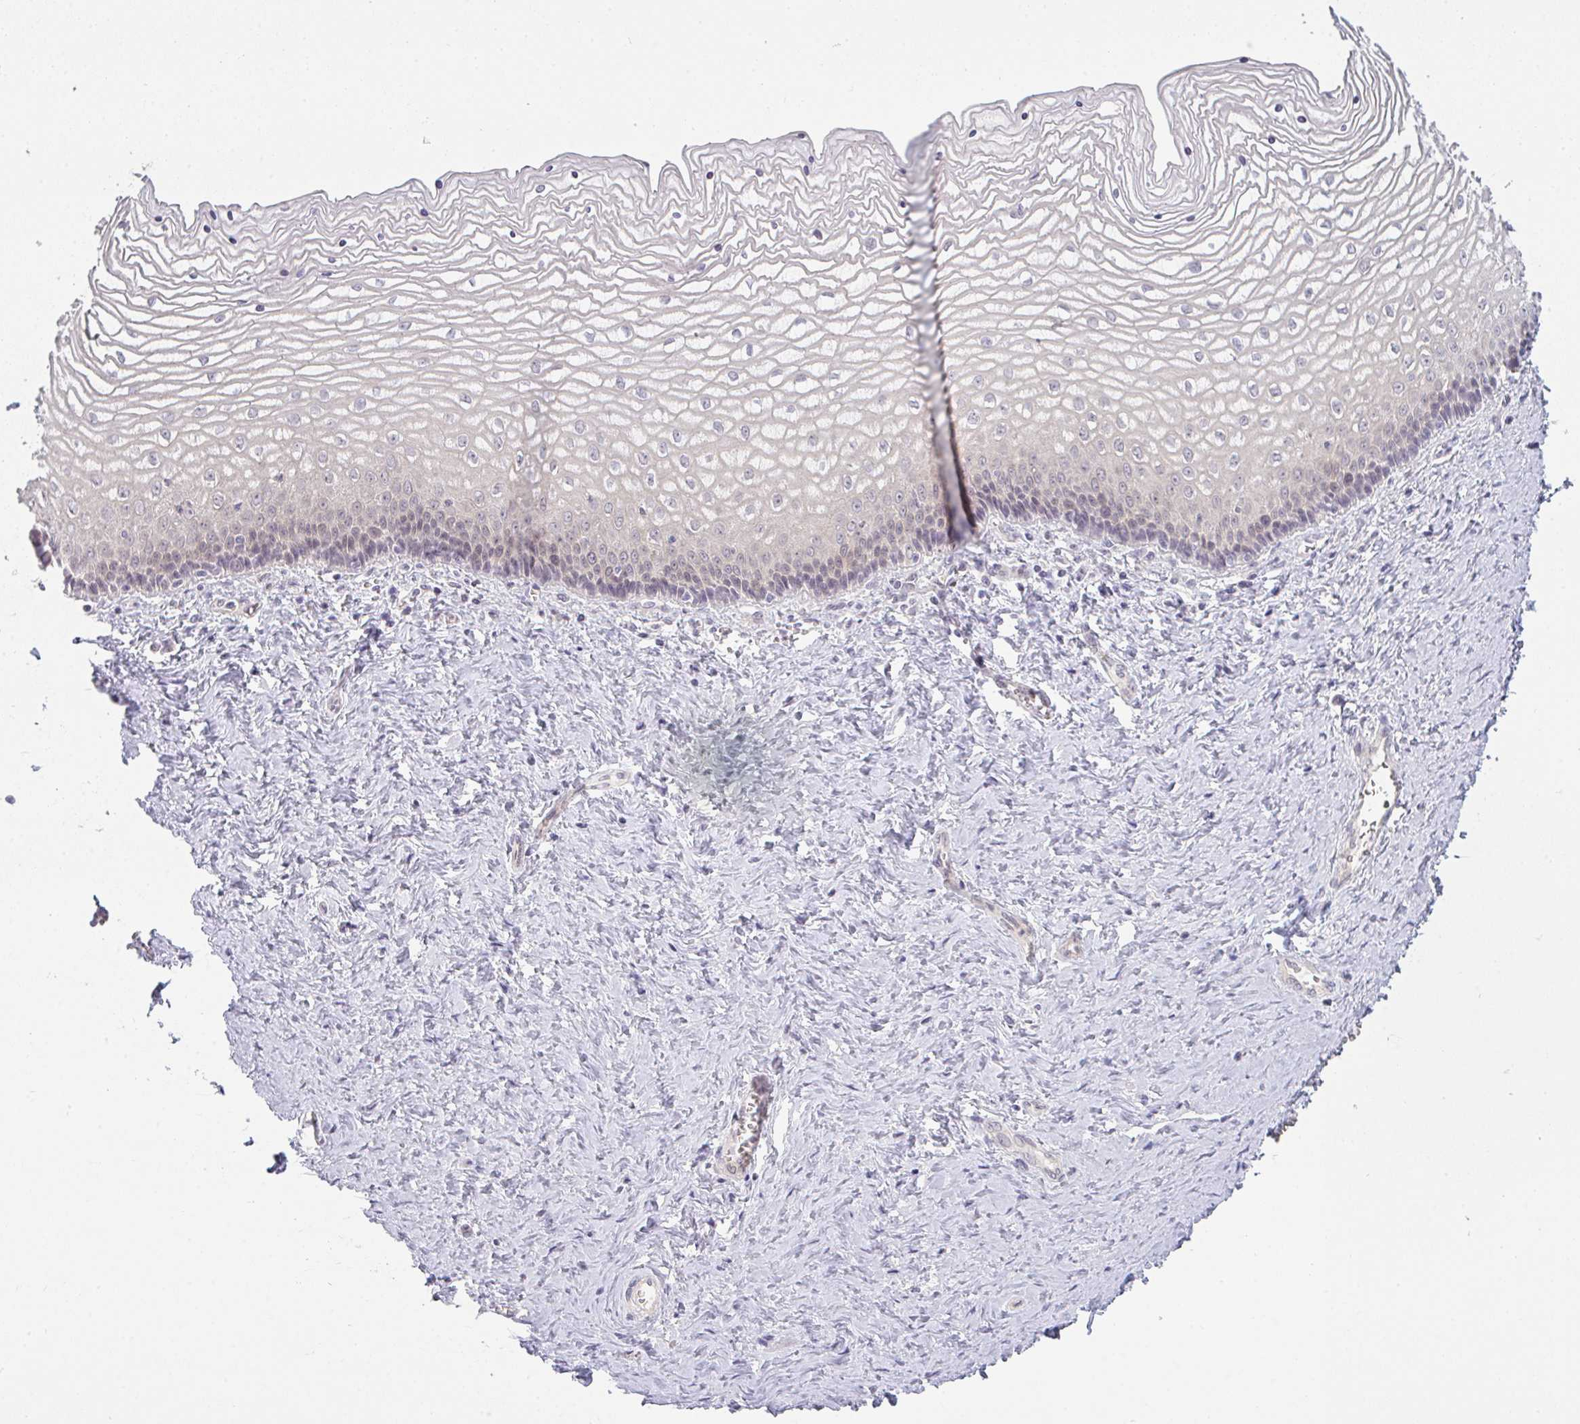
{"staining": {"intensity": "weak", "quantity": "25%-75%", "location": "nuclear"}, "tissue": "vagina", "cell_type": "Squamous epithelial cells", "image_type": "normal", "snomed": [{"axis": "morphology", "description": "Normal tissue, NOS"}, {"axis": "topography", "description": "Vagina"}], "caption": "Approximately 25%-75% of squamous epithelial cells in normal human vagina reveal weak nuclear protein positivity as visualized by brown immunohistochemical staining.", "gene": "CSE1L", "patient": {"sex": "female", "age": 45}}